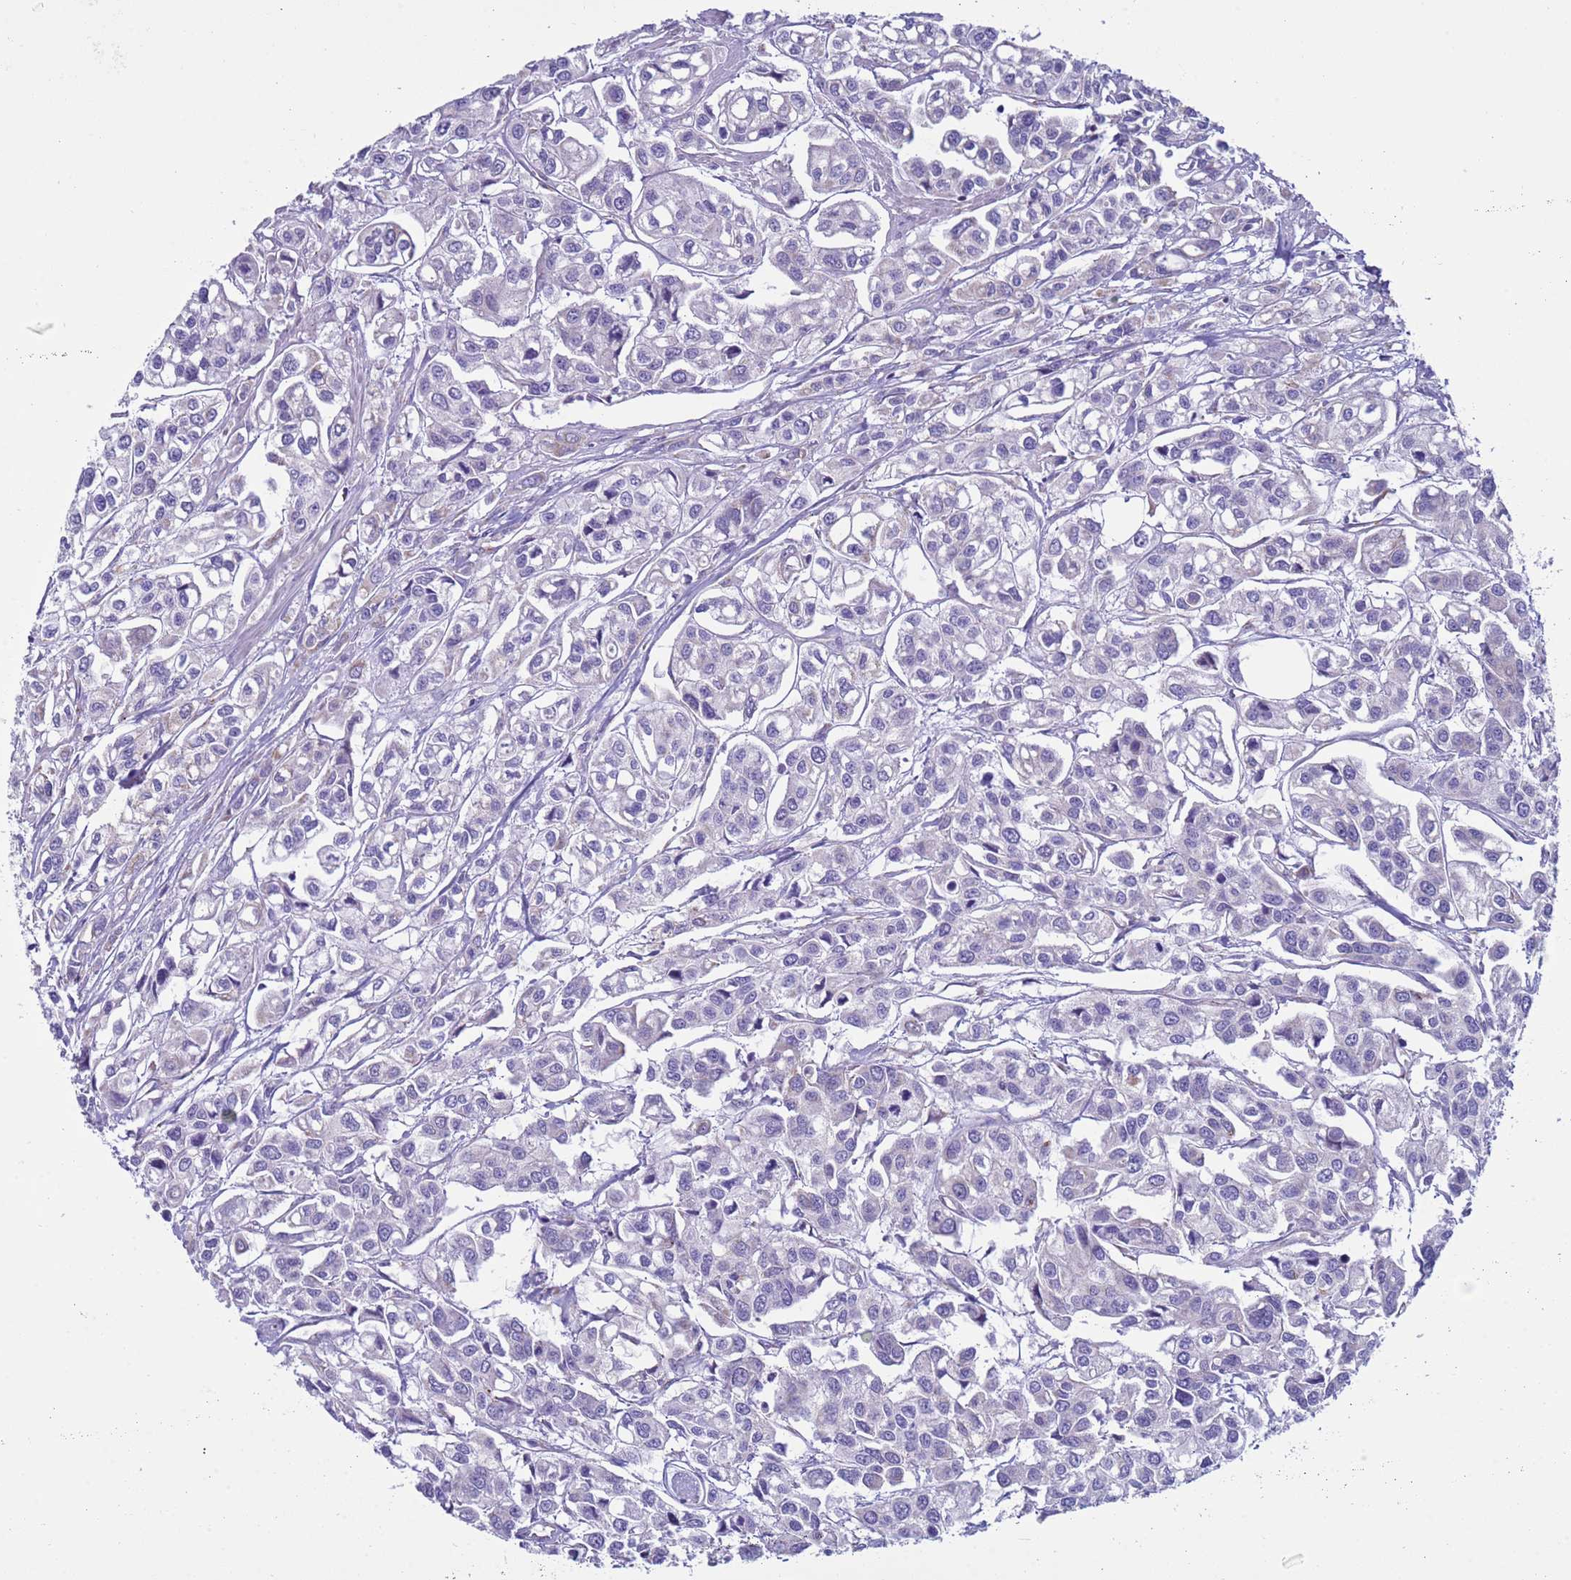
{"staining": {"intensity": "negative", "quantity": "none", "location": "none"}, "tissue": "urothelial cancer", "cell_type": "Tumor cells", "image_type": "cancer", "snomed": [{"axis": "morphology", "description": "Urothelial carcinoma, High grade"}, {"axis": "topography", "description": "Urinary bladder"}], "caption": "An image of urothelial carcinoma (high-grade) stained for a protein shows no brown staining in tumor cells. Brightfield microscopy of immunohistochemistry (IHC) stained with DAB (brown) and hematoxylin (blue), captured at high magnification.", "gene": "NCALD", "patient": {"sex": "male", "age": 67}}